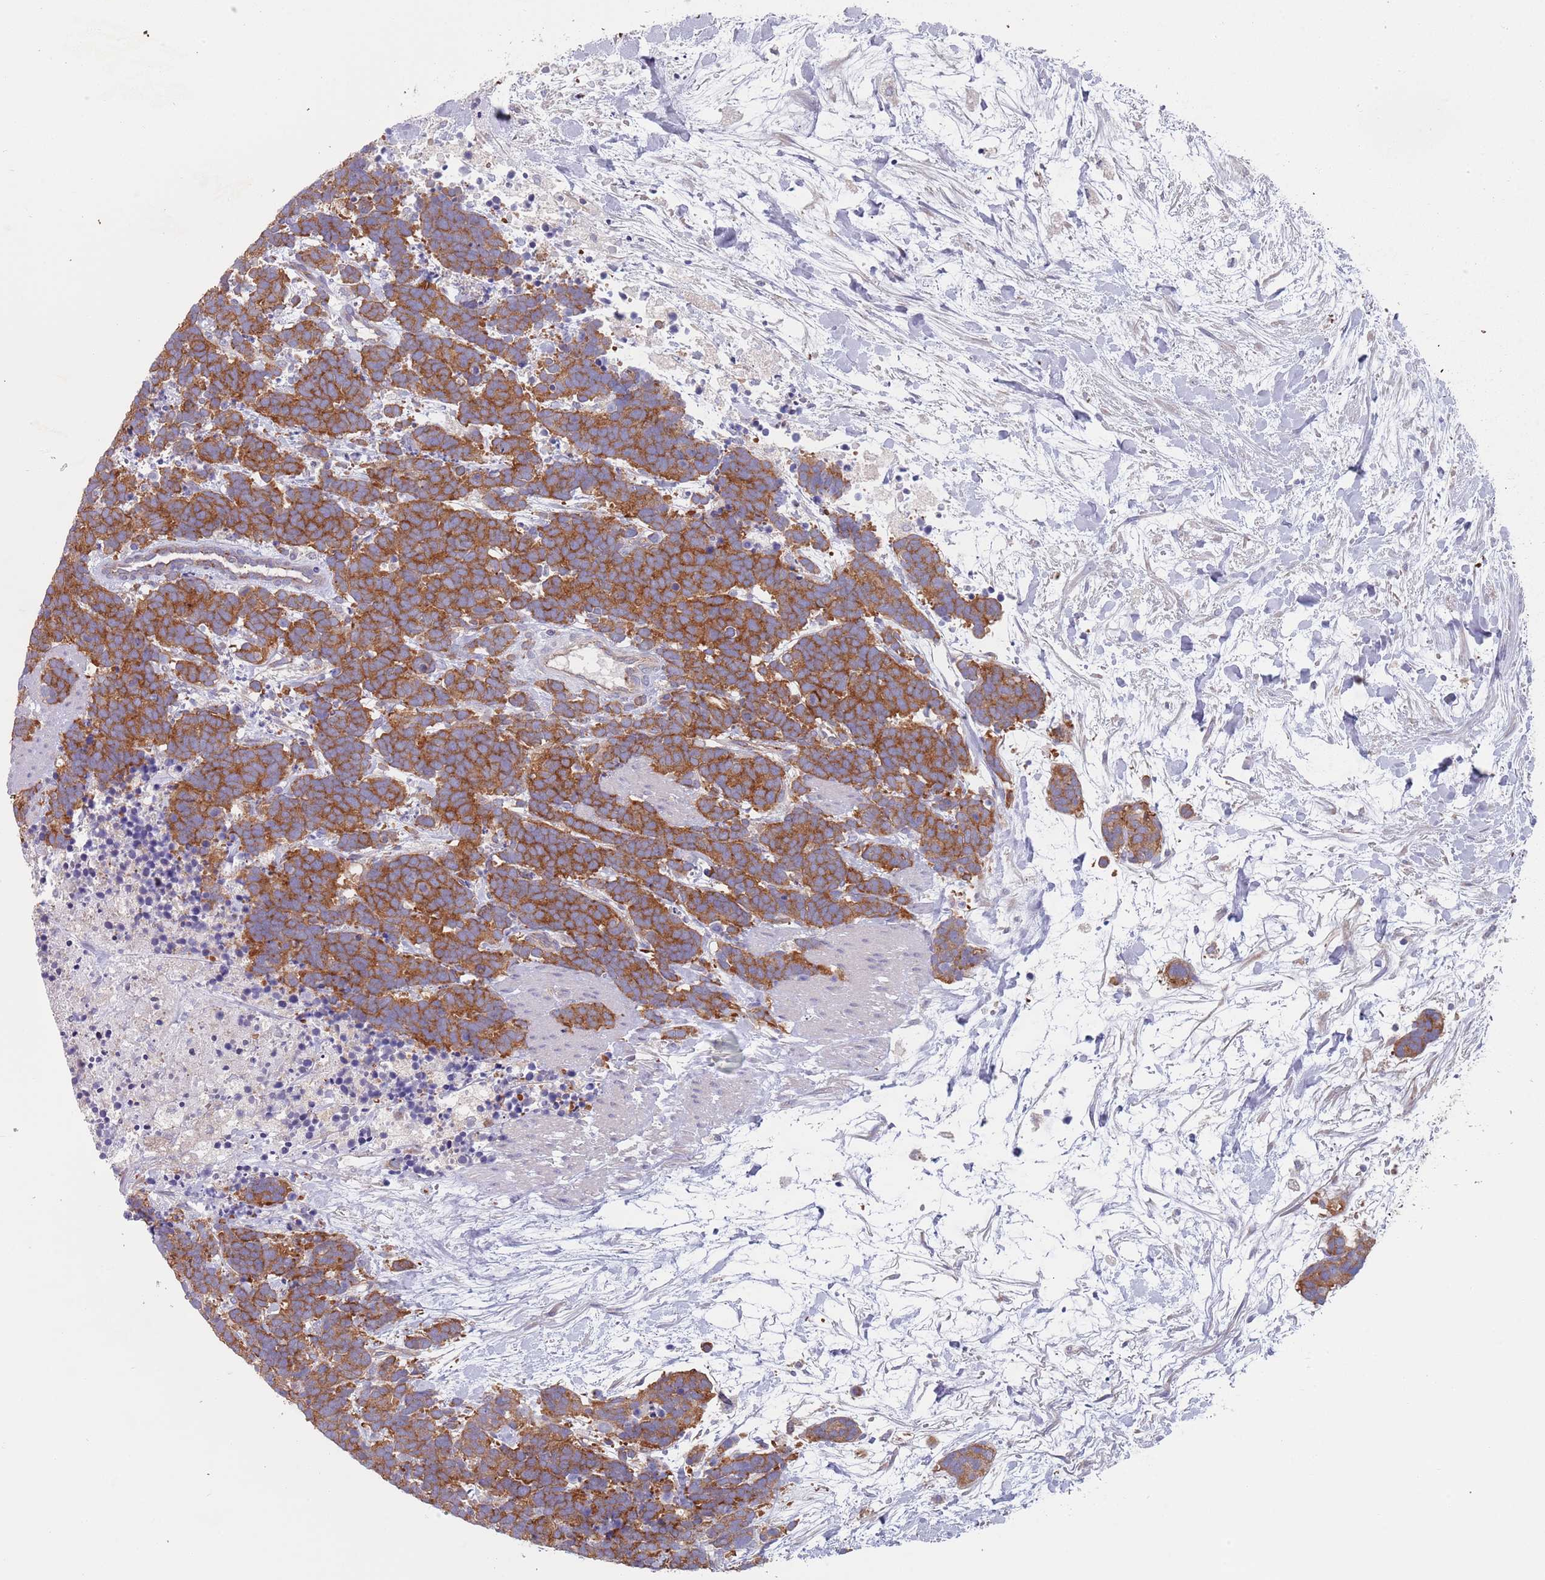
{"staining": {"intensity": "strong", "quantity": ">75%", "location": "cytoplasmic/membranous"}, "tissue": "carcinoid", "cell_type": "Tumor cells", "image_type": "cancer", "snomed": [{"axis": "morphology", "description": "Carcinoma, NOS"}, {"axis": "morphology", "description": "Carcinoid, malignant, NOS"}, {"axis": "topography", "description": "Prostate"}], "caption": "Human carcinoma stained with a brown dye displays strong cytoplasmic/membranous positive positivity in approximately >75% of tumor cells.", "gene": "APPL2", "patient": {"sex": "male", "age": 57}}